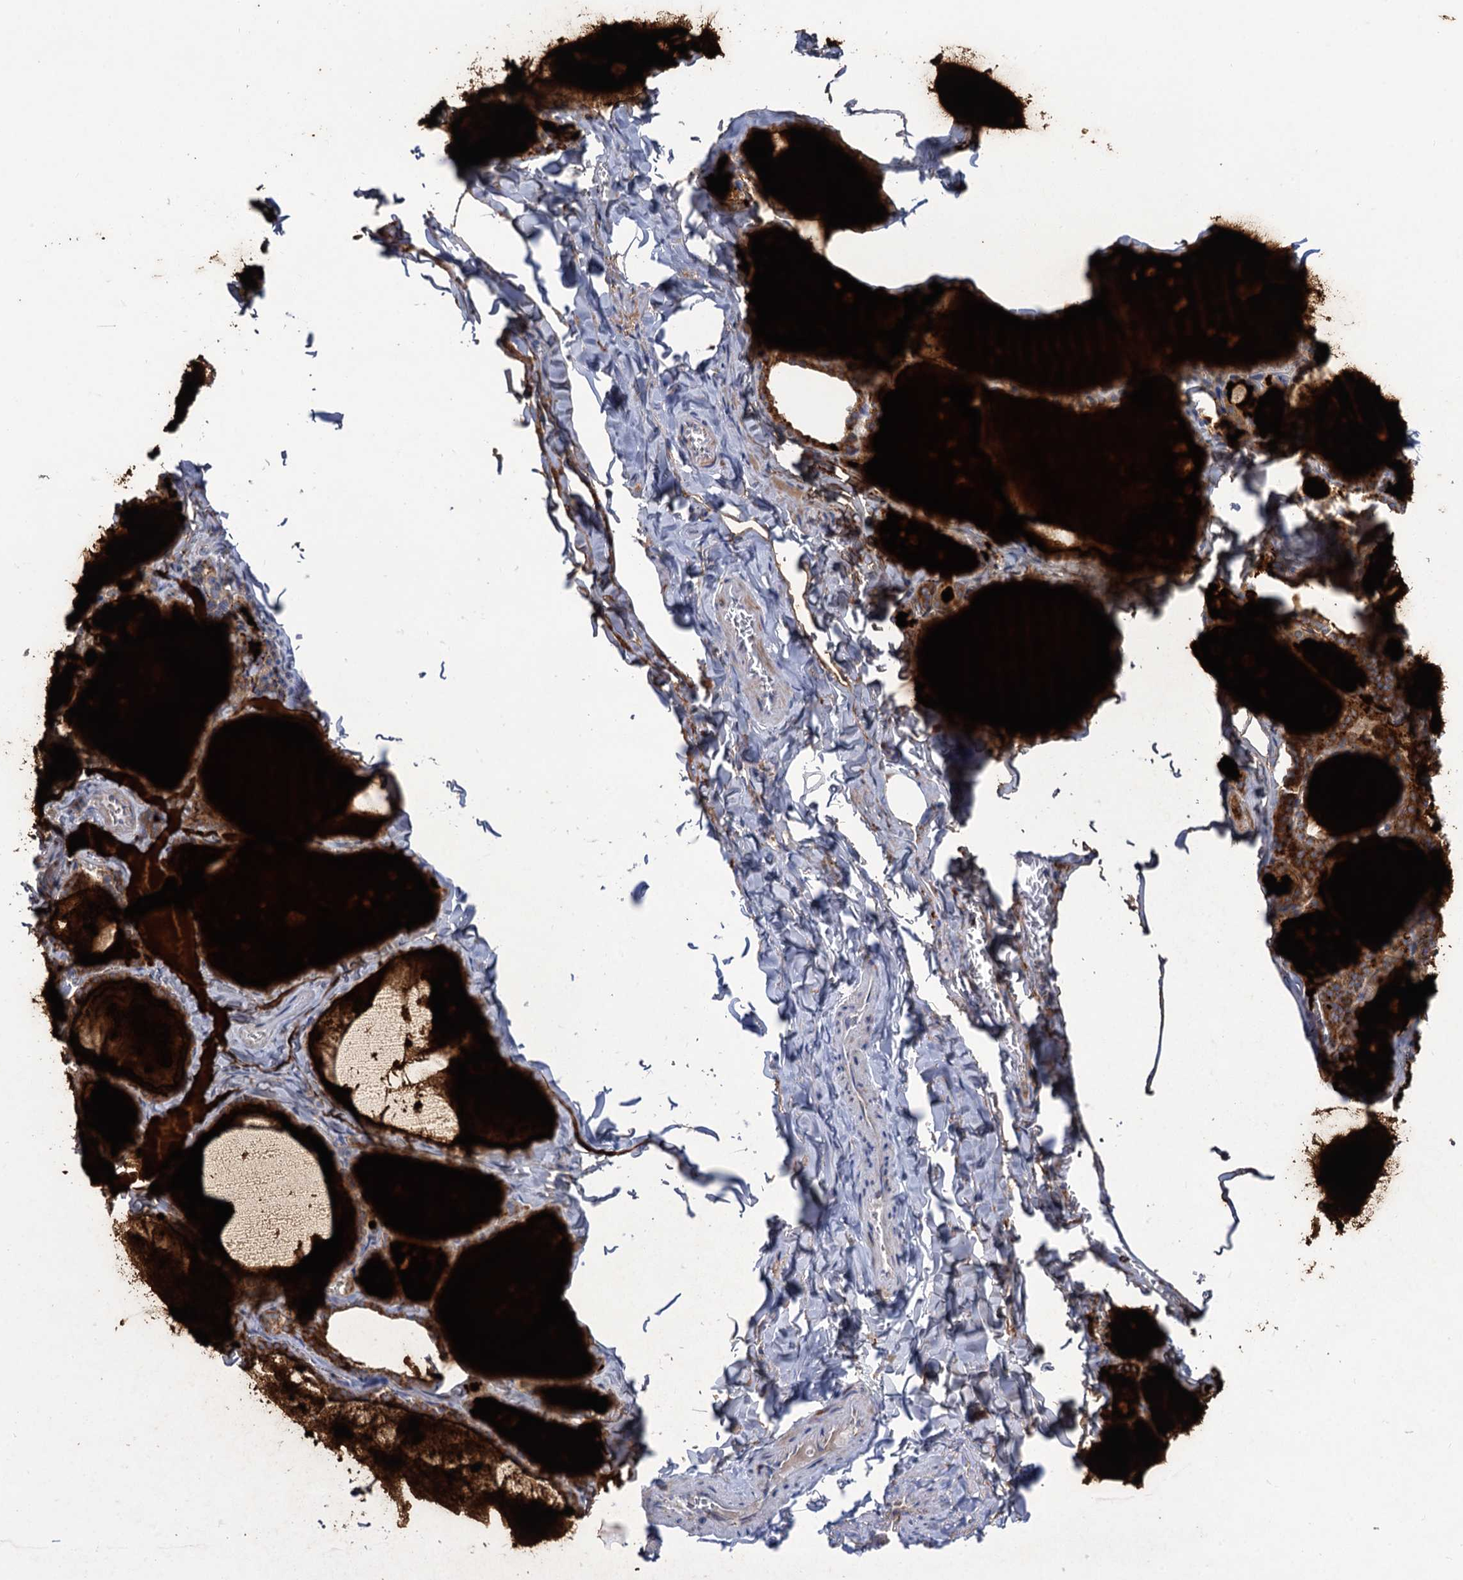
{"staining": {"intensity": "strong", "quantity": ">75%", "location": "cytoplasmic/membranous"}, "tissue": "thyroid gland", "cell_type": "Glandular cells", "image_type": "normal", "snomed": [{"axis": "morphology", "description": "Normal tissue, NOS"}, {"axis": "topography", "description": "Thyroid gland"}], "caption": "Unremarkable thyroid gland was stained to show a protein in brown. There is high levels of strong cytoplasmic/membranous expression in about >75% of glandular cells. The staining was performed using DAB to visualize the protein expression in brown, while the nuclei were stained in blue with hematoxylin (Magnification: 20x).", "gene": "ANKS3", "patient": {"sex": "male", "age": 56}}